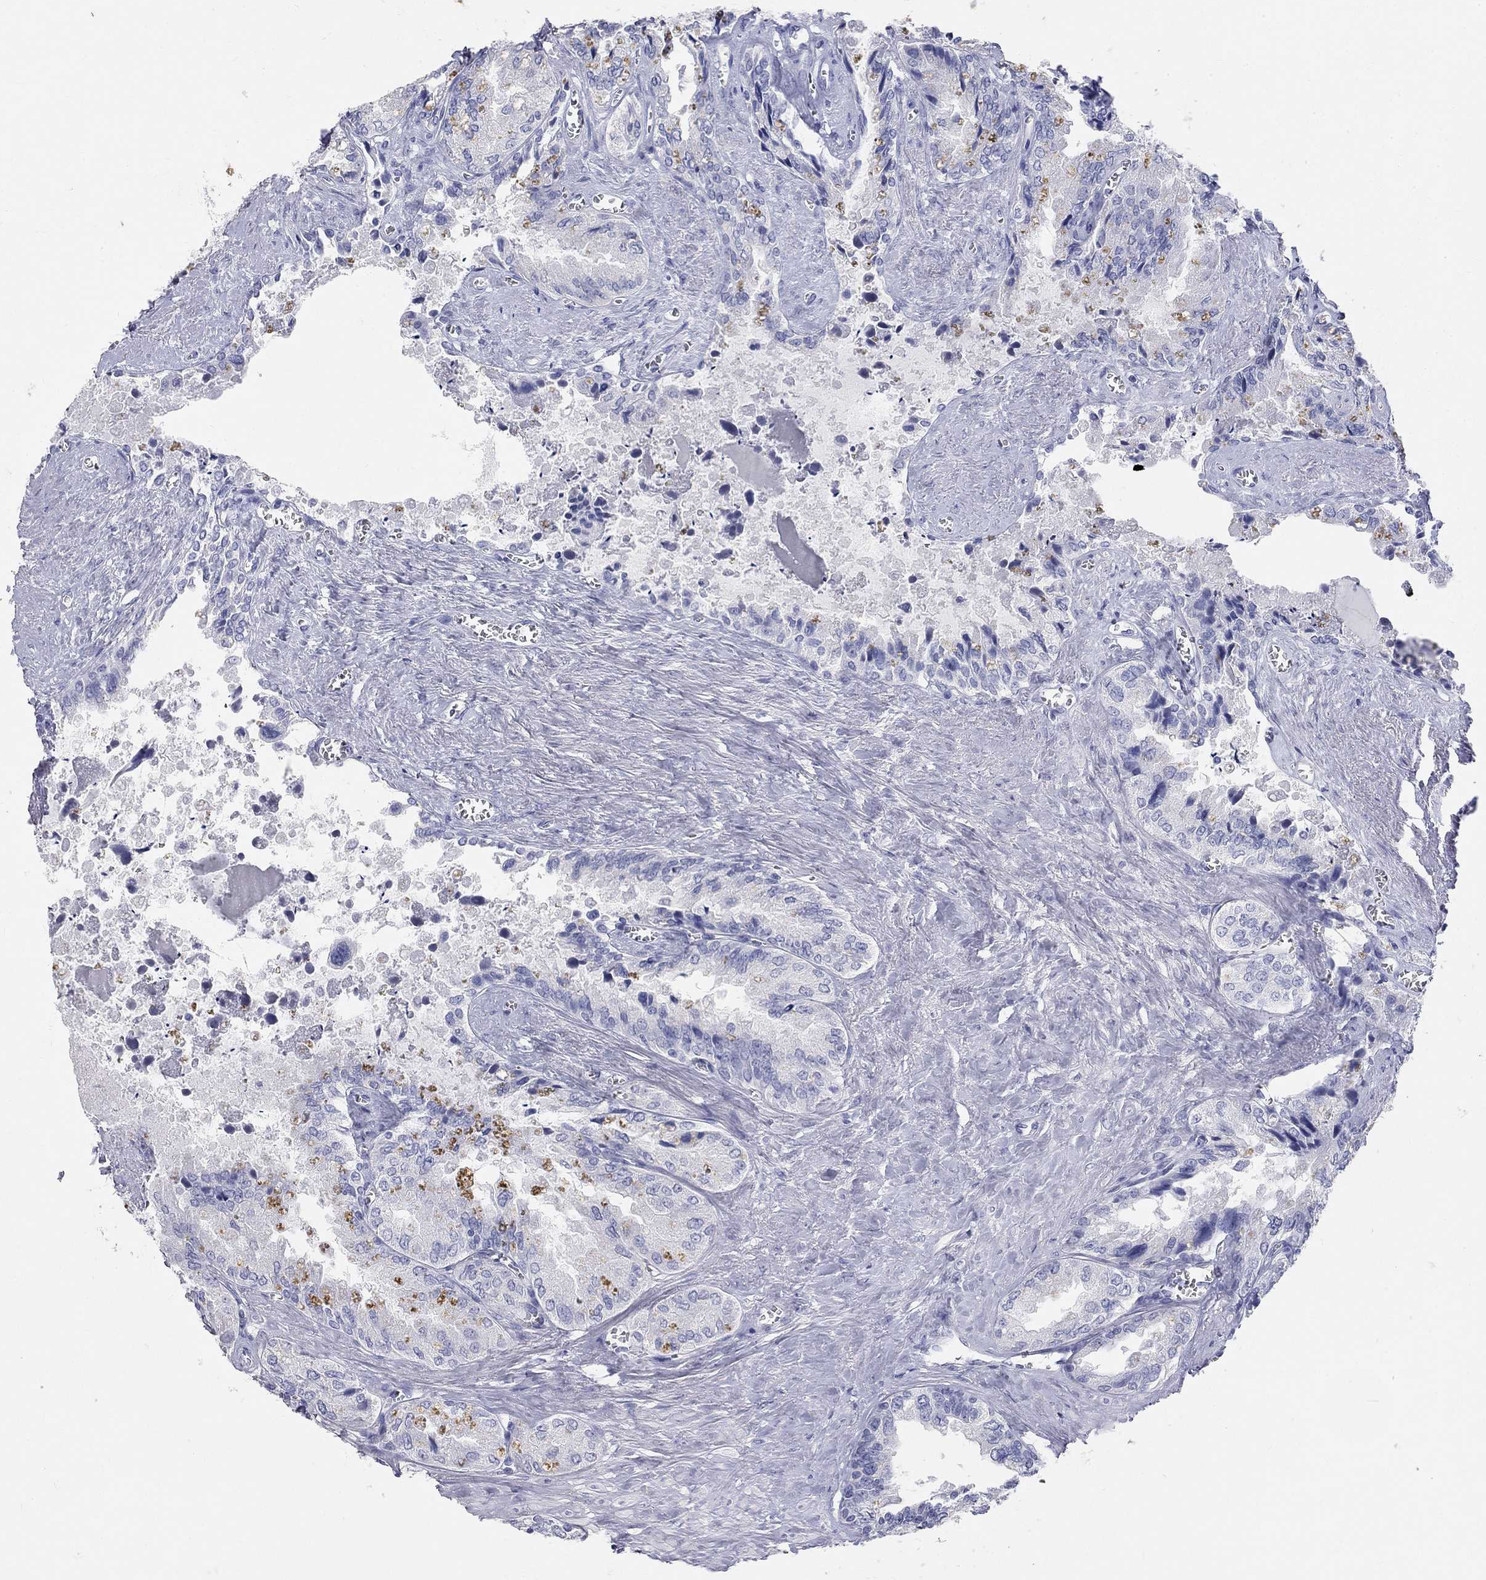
{"staining": {"intensity": "negative", "quantity": "none", "location": "none"}, "tissue": "seminal vesicle", "cell_type": "Glandular cells", "image_type": "normal", "snomed": [{"axis": "morphology", "description": "Normal tissue, NOS"}, {"axis": "topography", "description": "Seminal veicle"}], "caption": "This micrograph is of normal seminal vesicle stained with immunohistochemistry to label a protein in brown with the nuclei are counter-stained blue. There is no expression in glandular cells.", "gene": "PHOX2B", "patient": {"sex": "male", "age": 67}}